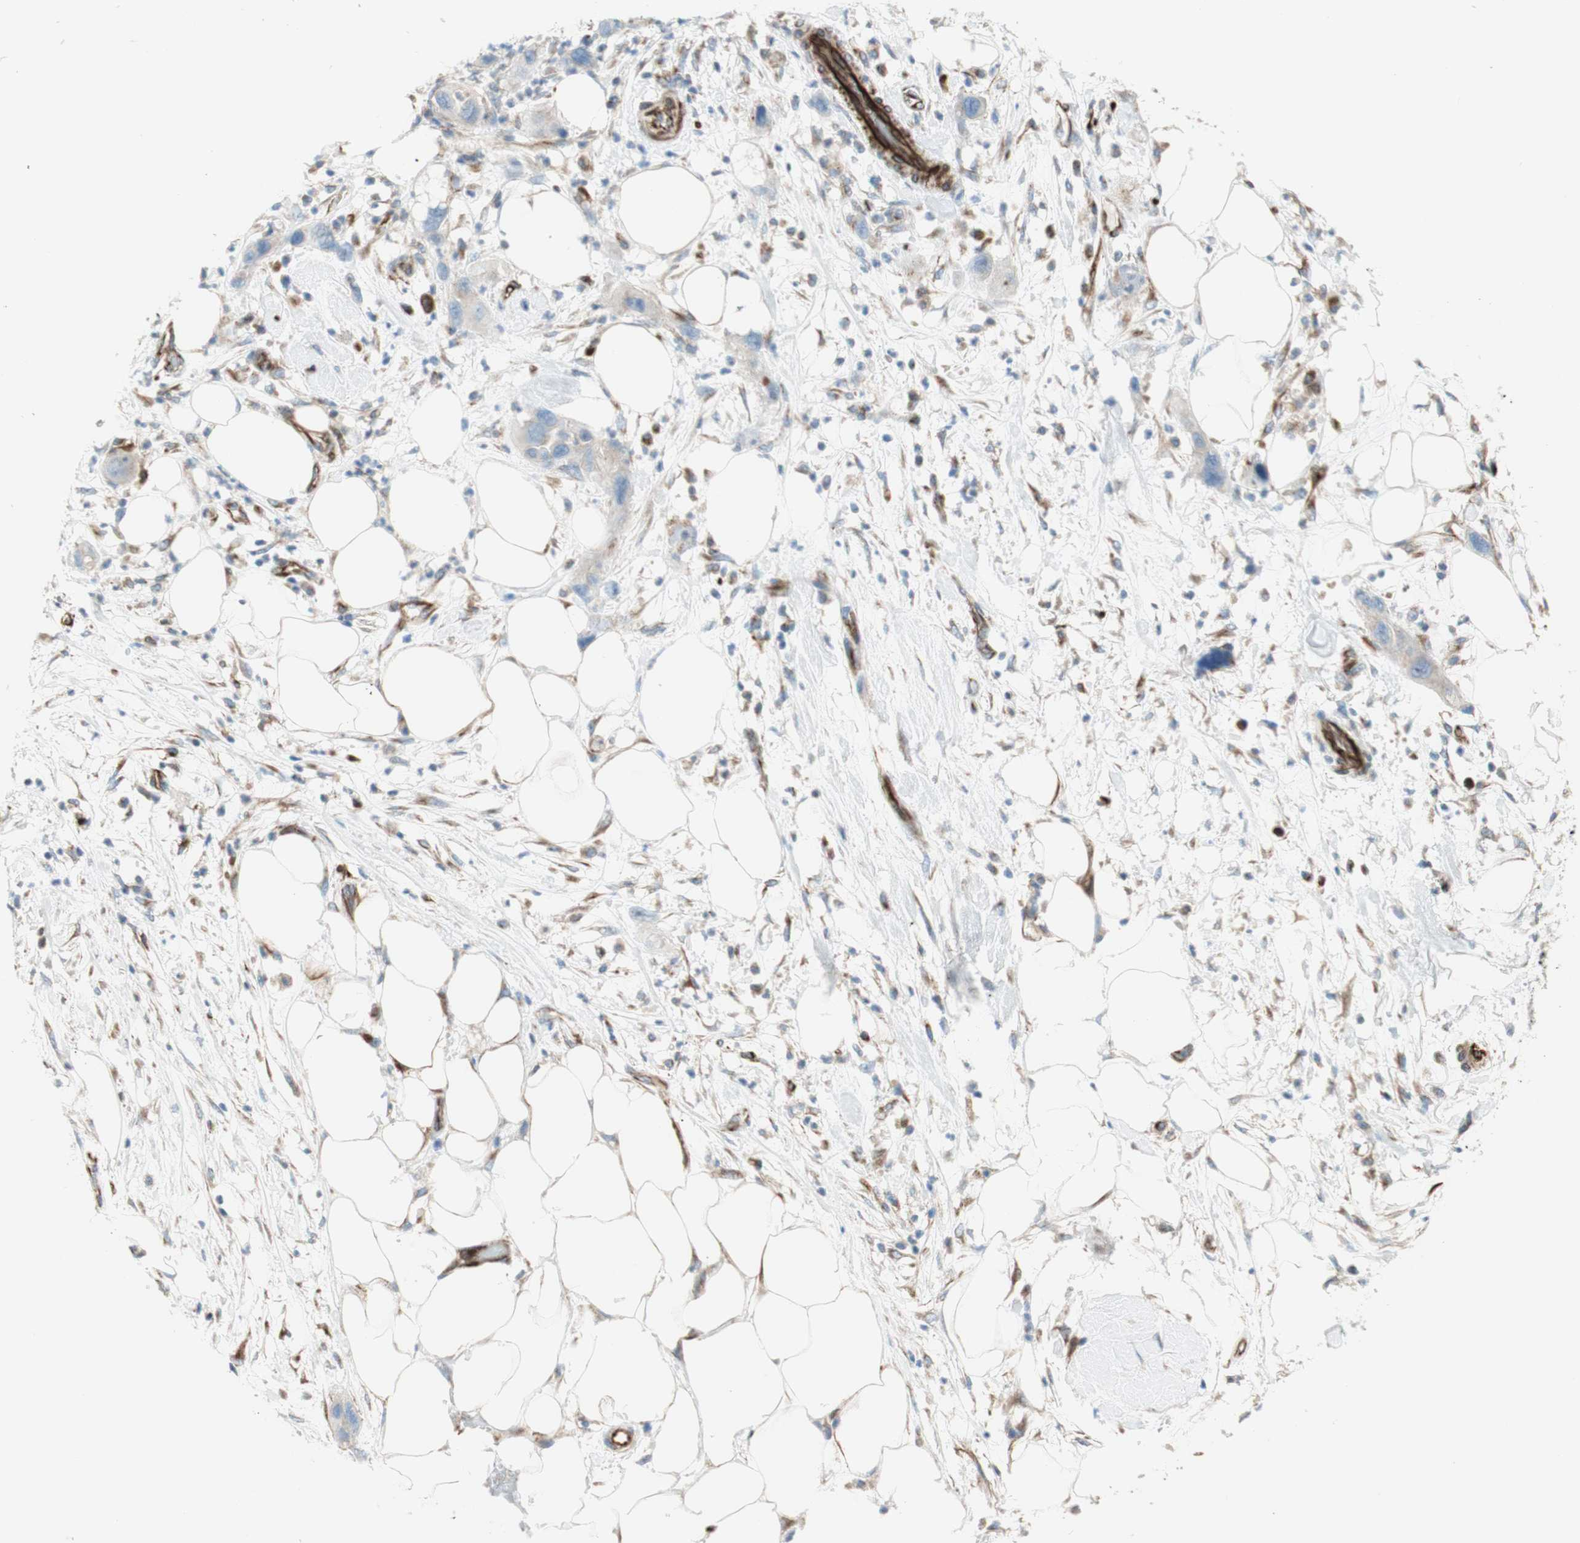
{"staining": {"intensity": "weak", "quantity": ">75%", "location": "cytoplasmic/membranous"}, "tissue": "pancreatic cancer", "cell_type": "Tumor cells", "image_type": "cancer", "snomed": [{"axis": "morphology", "description": "Adenocarcinoma, NOS"}, {"axis": "topography", "description": "Pancreas"}], "caption": "The photomicrograph shows a brown stain indicating the presence of a protein in the cytoplasmic/membranous of tumor cells in pancreatic cancer (adenocarcinoma).", "gene": "POU2AF1", "patient": {"sex": "female", "age": 71}}